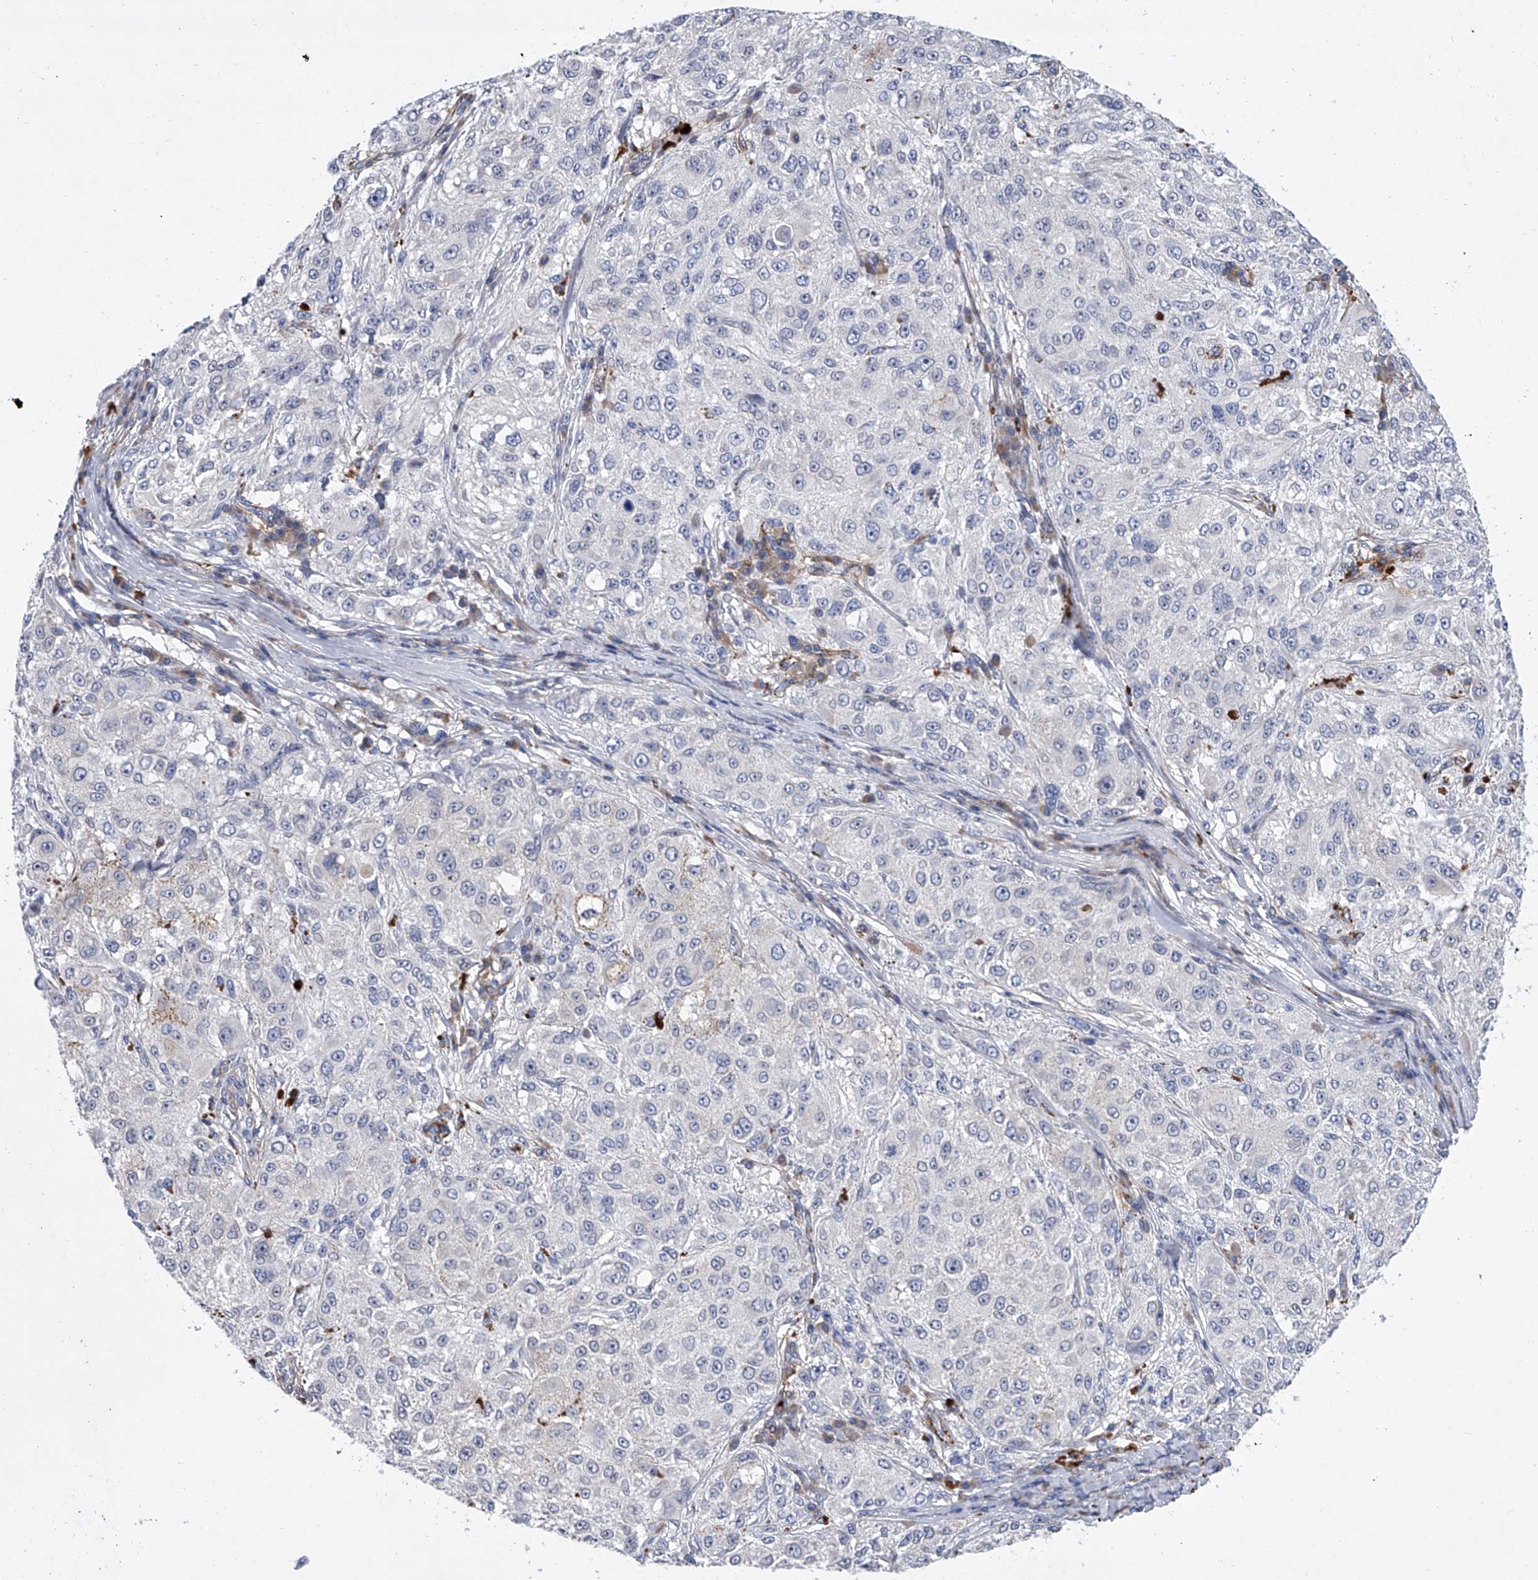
{"staining": {"intensity": "negative", "quantity": "none", "location": "none"}, "tissue": "melanoma", "cell_type": "Tumor cells", "image_type": "cancer", "snomed": [{"axis": "morphology", "description": "Necrosis, NOS"}, {"axis": "morphology", "description": "Malignant melanoma, NOS"}, {"axis": "topography", "description": "Skin"}], "caption": "There is no significant staining in tumor cells of melanoma.", "gene": "ALG14", "patient": {"sex": "female", "age": 87}}